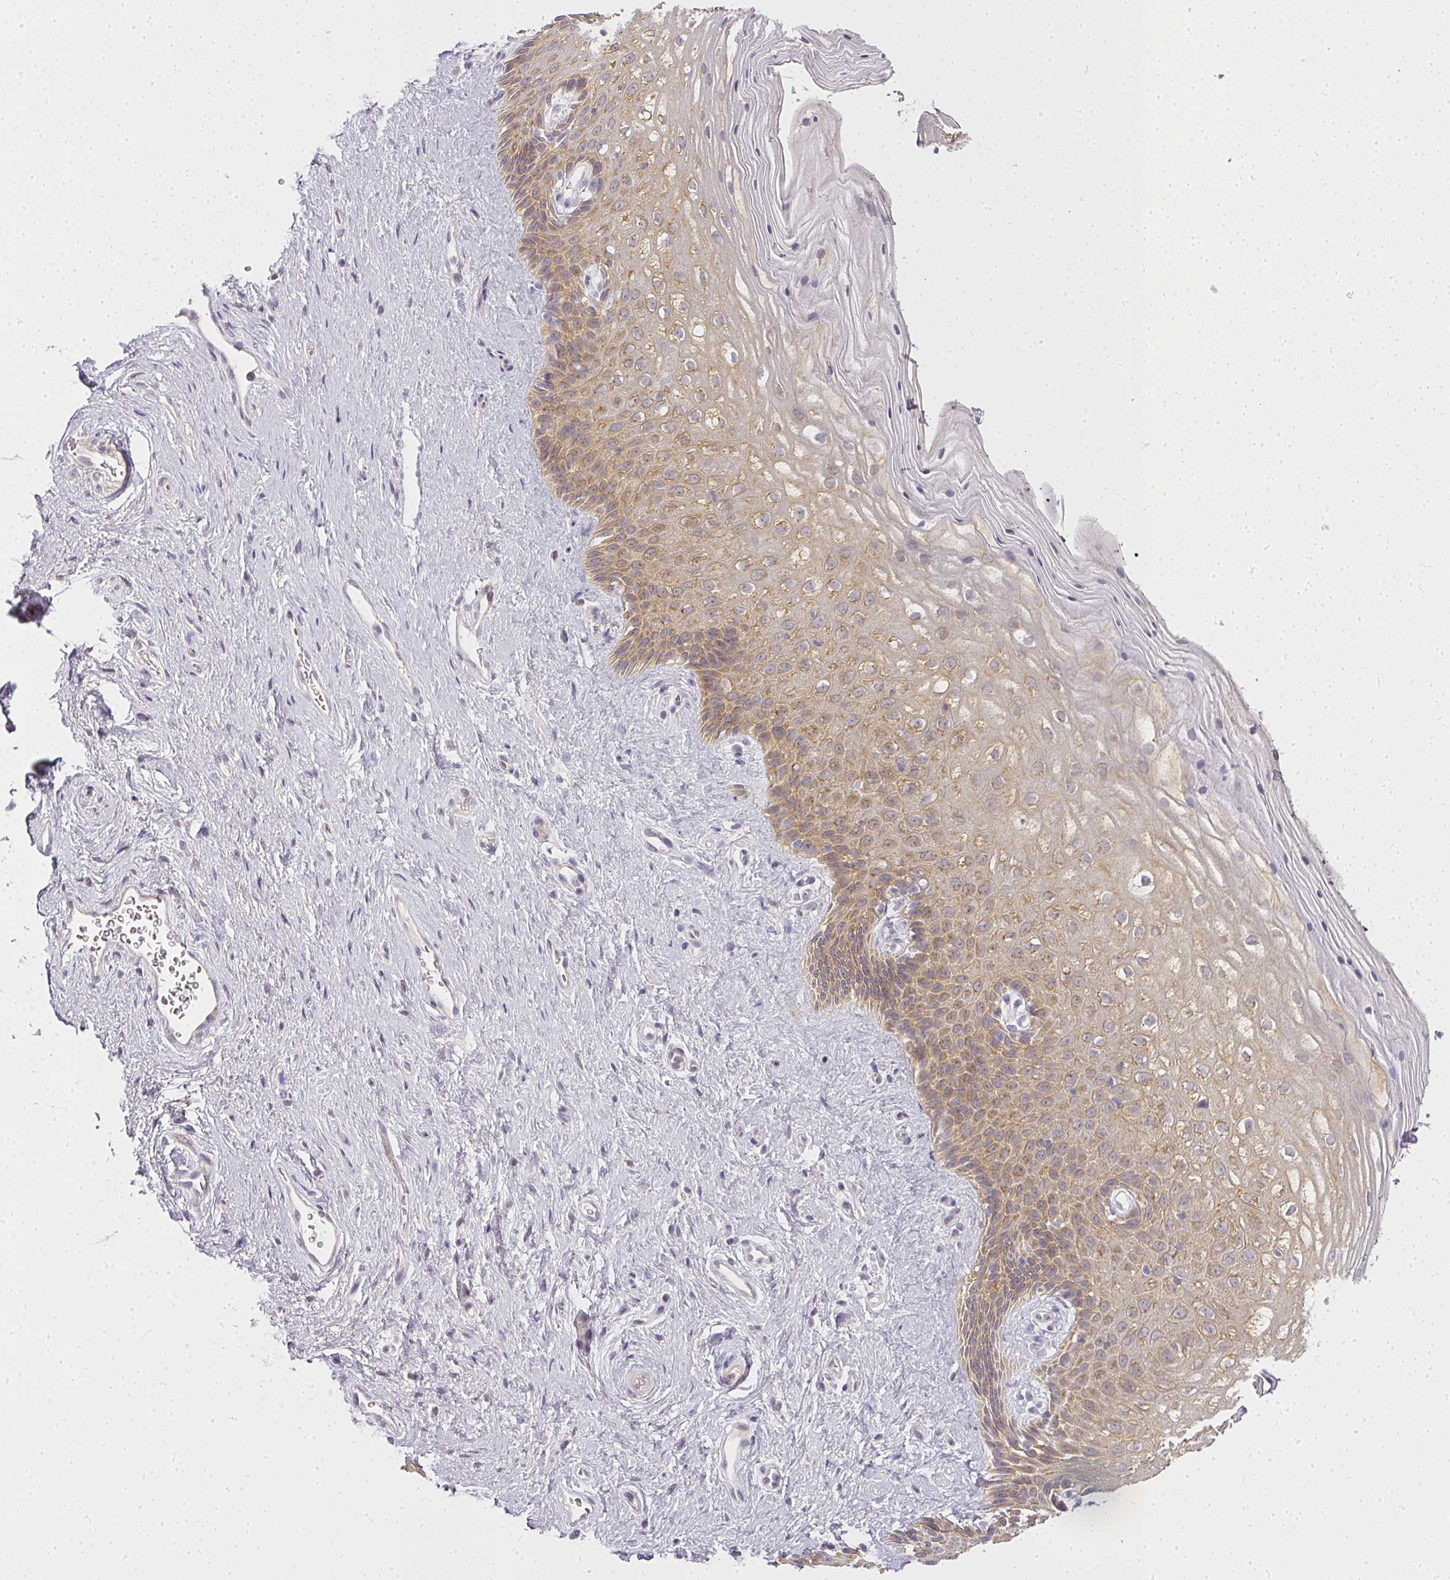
{"staining": {"intensity": "moderate", "quantity": ">75%", "location": "cytoplasmic/membranous"}, "tissue": "vagina", "cell_type": "Squamous epithelial cells", "image_type": "normal", "snomed": [{"axis": "morphology", "description": "Normal tissue, NOS"}, {"axis": "topography", "description": "Vagina"}], "caption": "Moderate cytoplasmic/membranous positivity is seen in approximately >75% of squamous epithelial cells in normal vagina.", "gene": "MED19", "patient": {"sex": "female", "age": 47}}